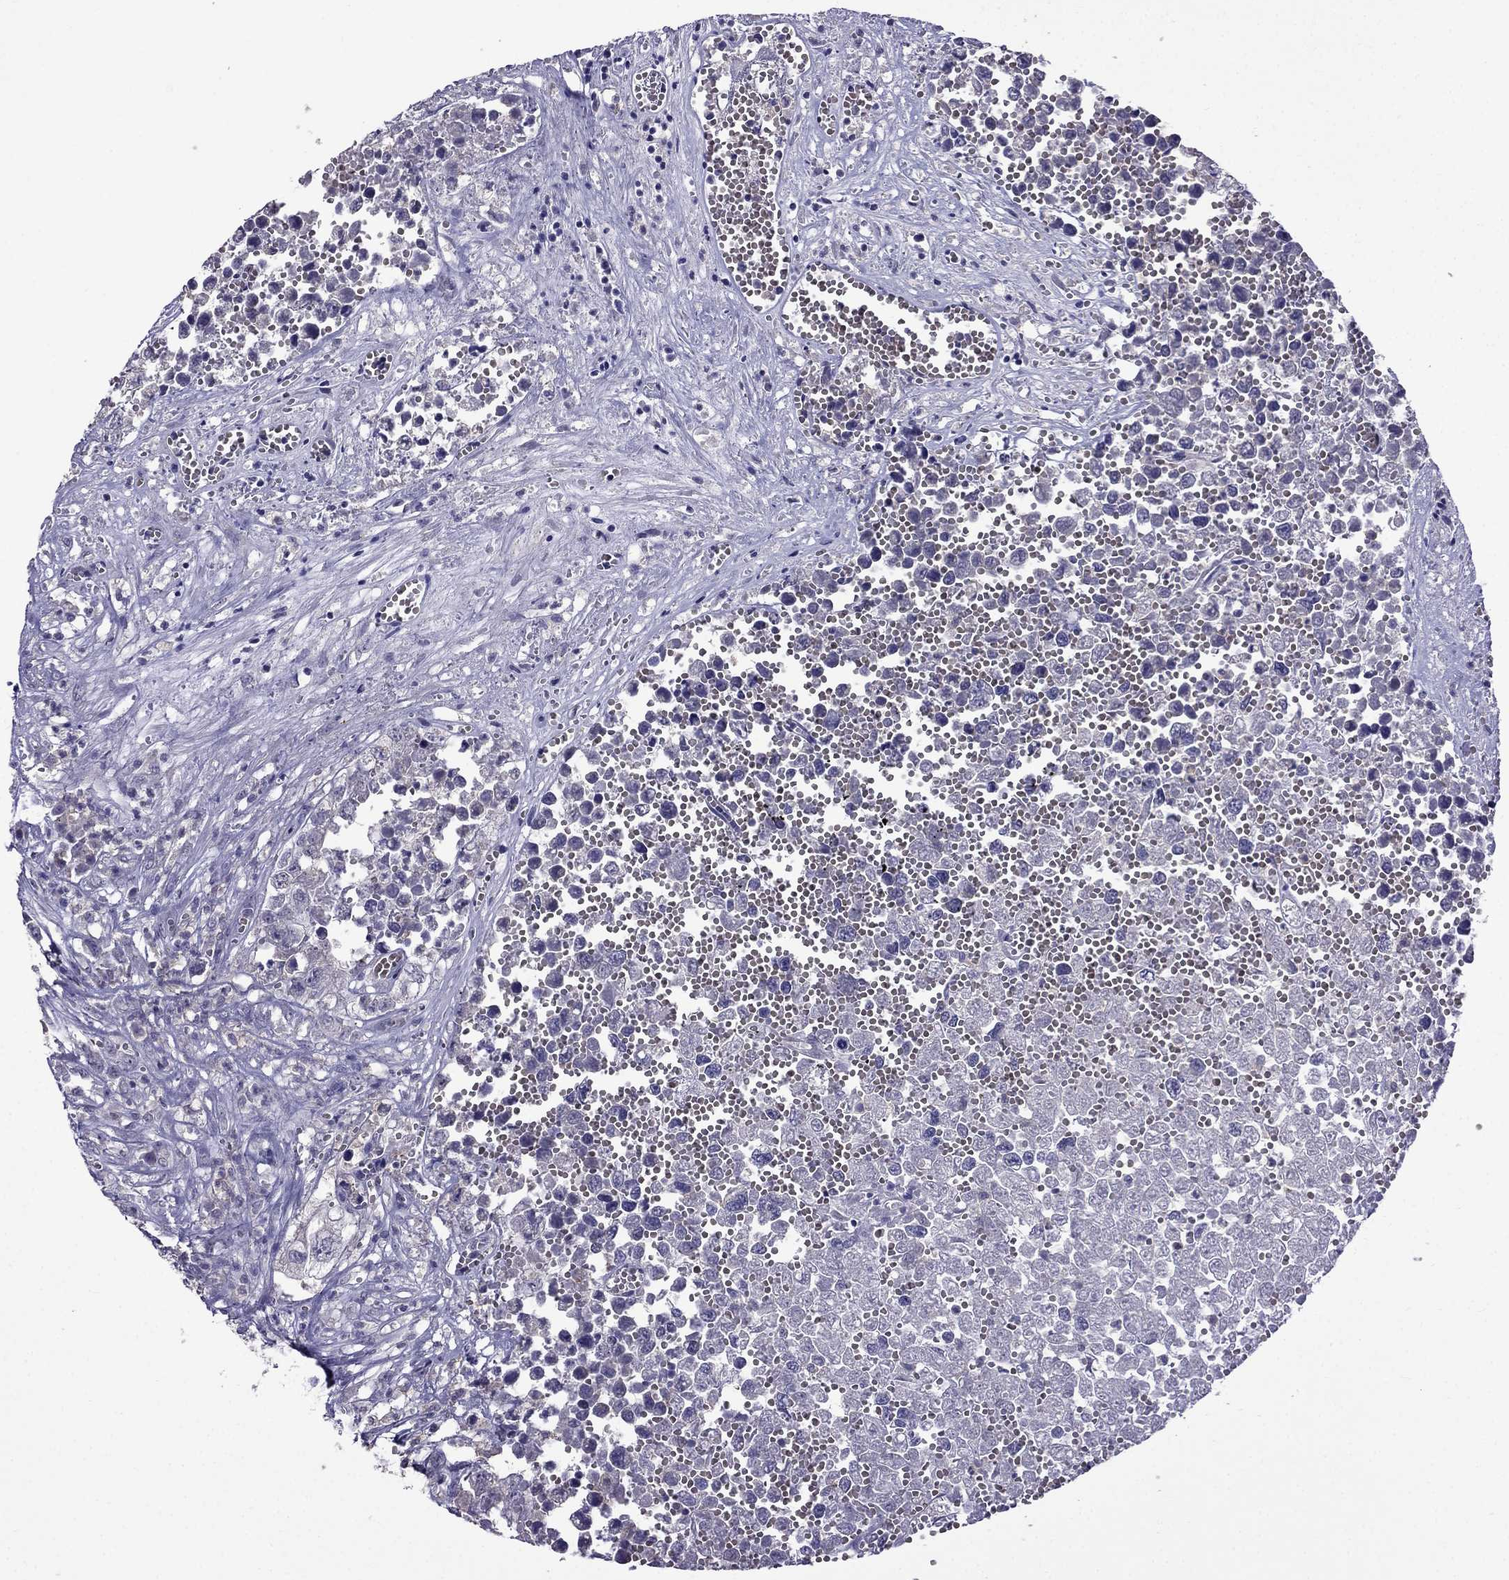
{"staining": {"intensity": "negative", "quantity": "none", "location": "none"}, "tissue": "testis cancer", "cell_type": "Tumor cells", "image_type": "cancer", "snomed": [{"axis": "morphology", "description": "Seminoma, NOS"}, {"axis": "morphology", "description": "Carcinoma, Embryonal, NOS"}, {"axis": "topography", "description": "Testis"}], "caption": "This is an IHC photomicrograph of human testis cancer. There is no positivity in tumor cells.", "gene": "AQP9", "patient": {"sex": "male", "age": 22}}